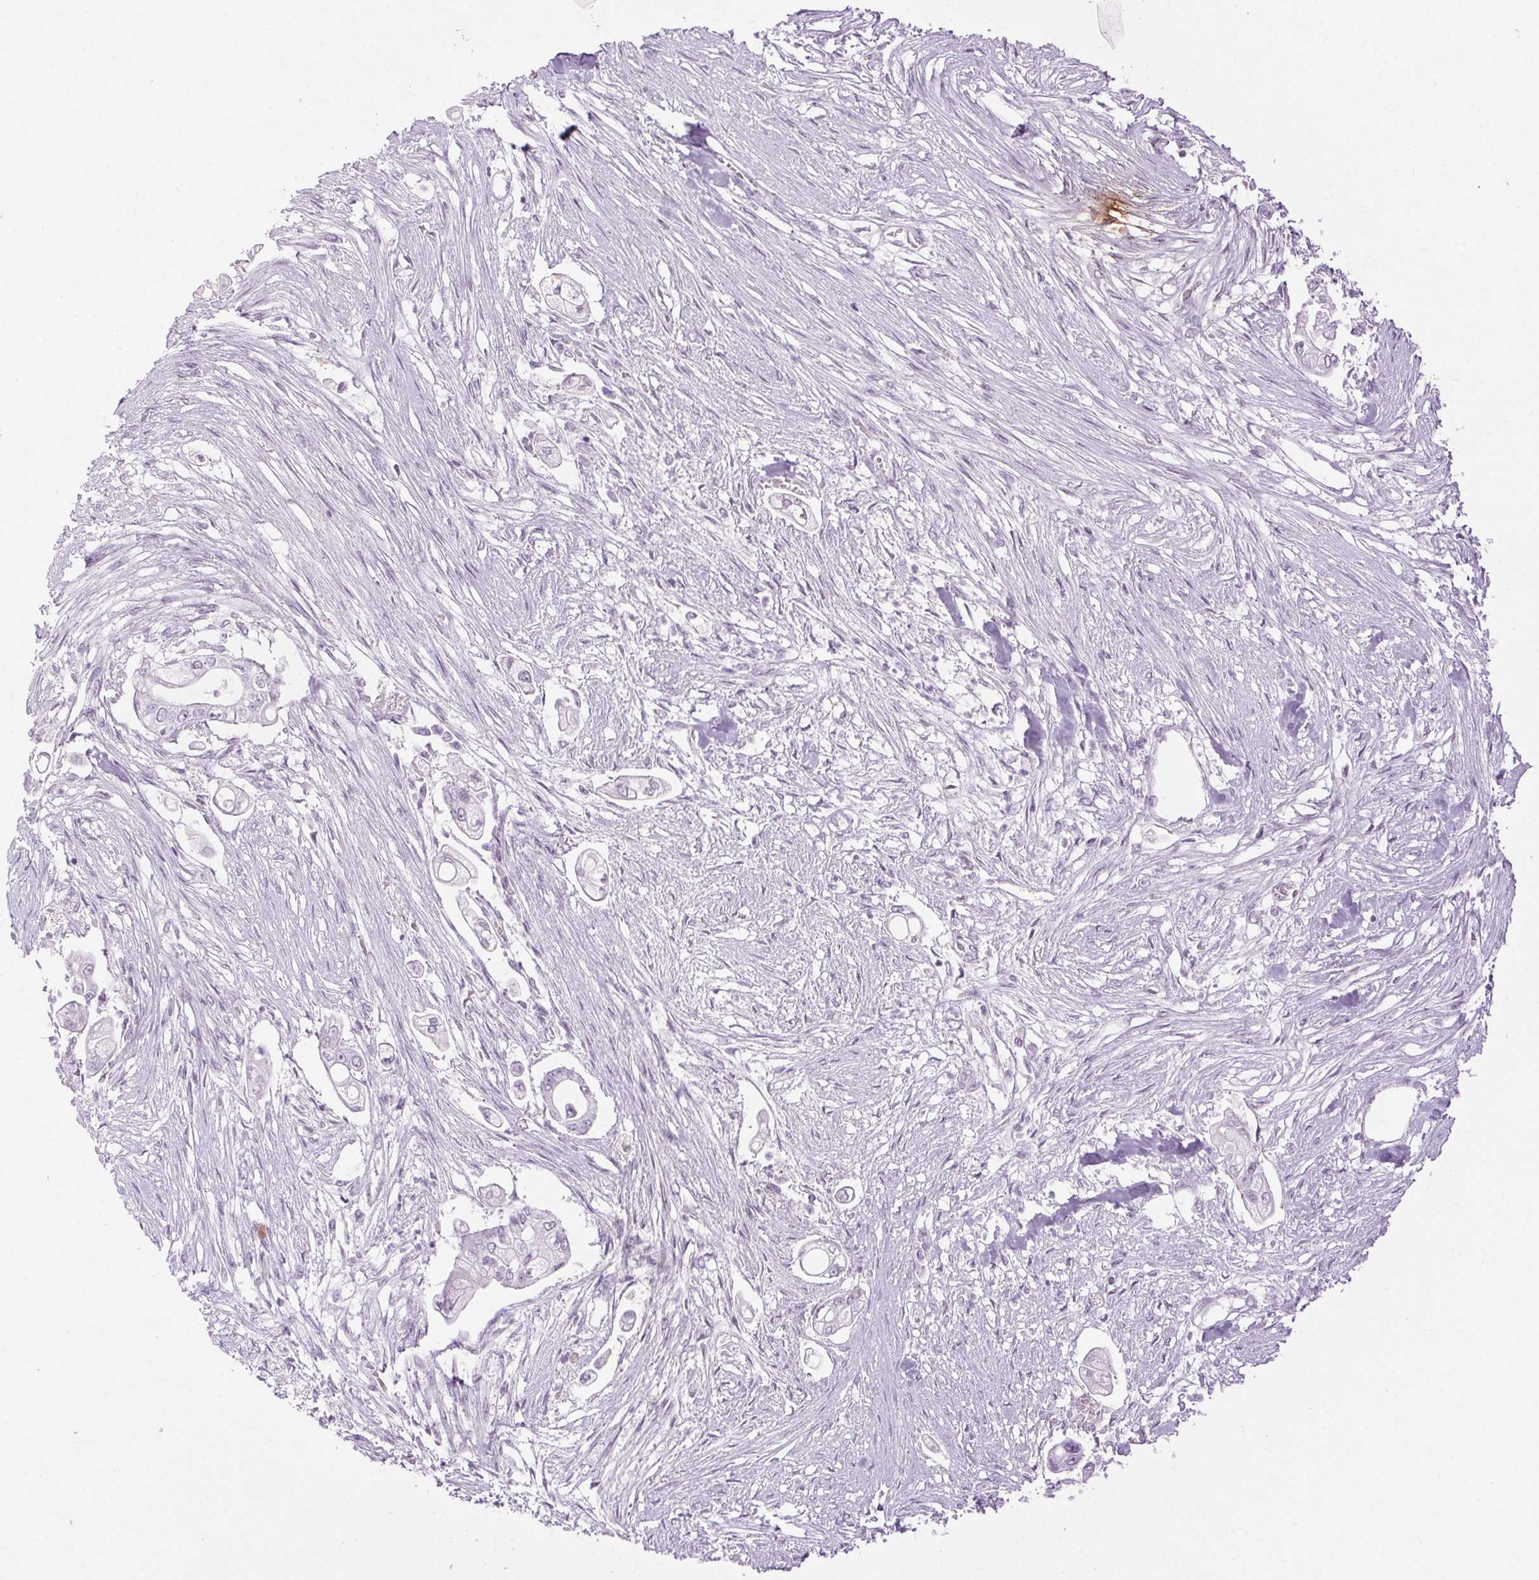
{"staining": {"intensity": "negative", "quantity": "none", "location": "none"}, "tissue": "pancreatic cancer", "cell_type": "Tumor cells", "image_type": "cancer", "snomed": [{"axis": "morphology", "description": "Adenocarcinoma, NOS"}, {"axis": "topography", "description": "Pancreas"}], "caption": "Immunohistochemistry (IHC) image of human adenocarcinoma (pancreatic) stained for a protein (brown), which reveals no expression in tumor cells.", "gene": "BEND2", "patient": {"sex": "female", "age": 69}}